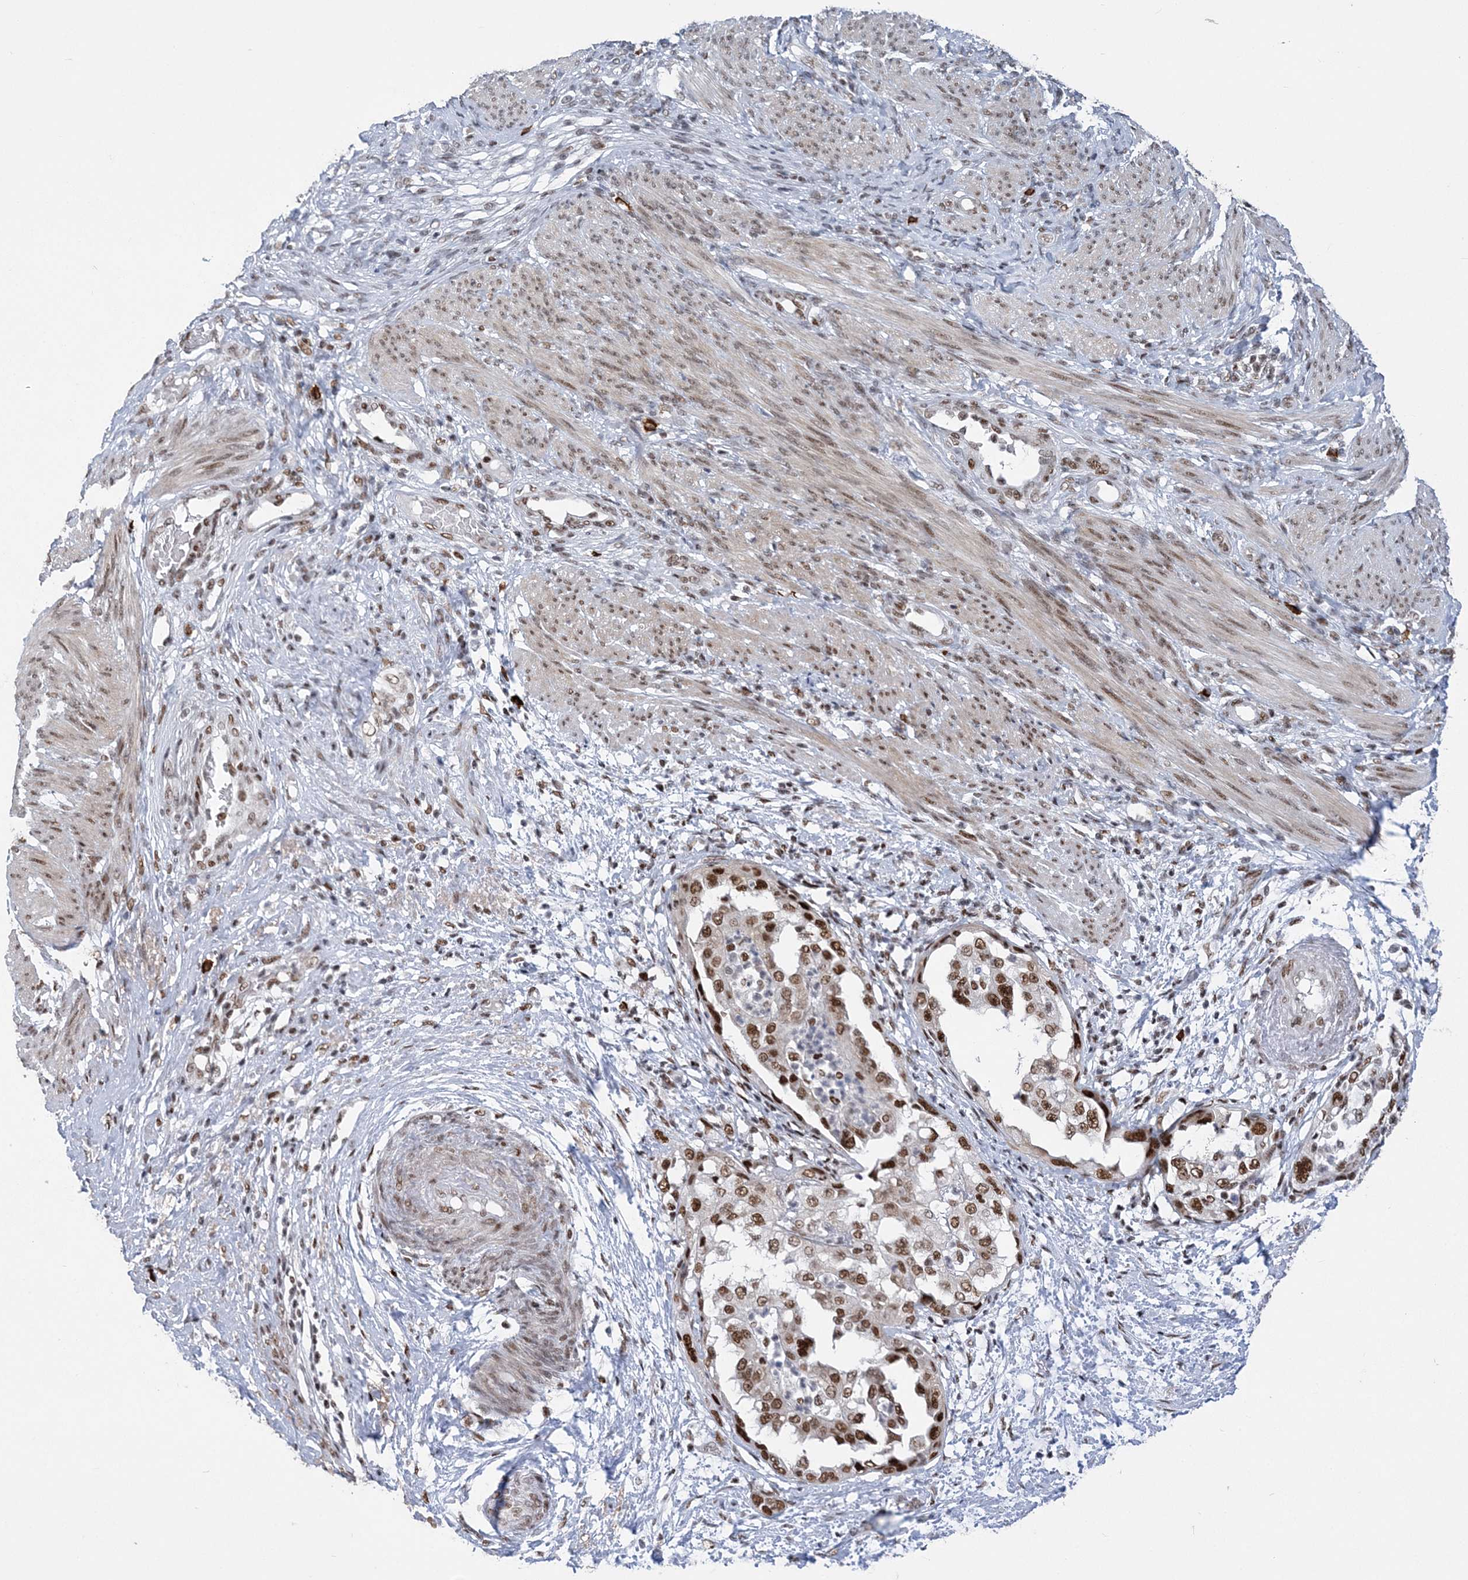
{"staining": {"intensity": "moderate", "quantity": ">75%", "location": "nuclear"}, "tissue": "endometrial cancer", "cell_type": "Tumor cells", "image_type": "cancer", "snomed": [{"axis": "morphology", "description": "Adenocarcinoma, NOS"}, {"axis": "topography", "description": "Endometrium"}], "caption": "Brown immunohistochemical staining in human adenocarcinoma (endometrial) reveals moderate nuclear positivity in approximately >75% of tumor cells. The staining was performed using DAB (3,3'-diaminobenzidine), with brown indicating positive protein expression. Nuclei are stained blue with hematoxylin.", "gene": "ZBTB7A", "patient": {"sex": "female", "age": 85}}